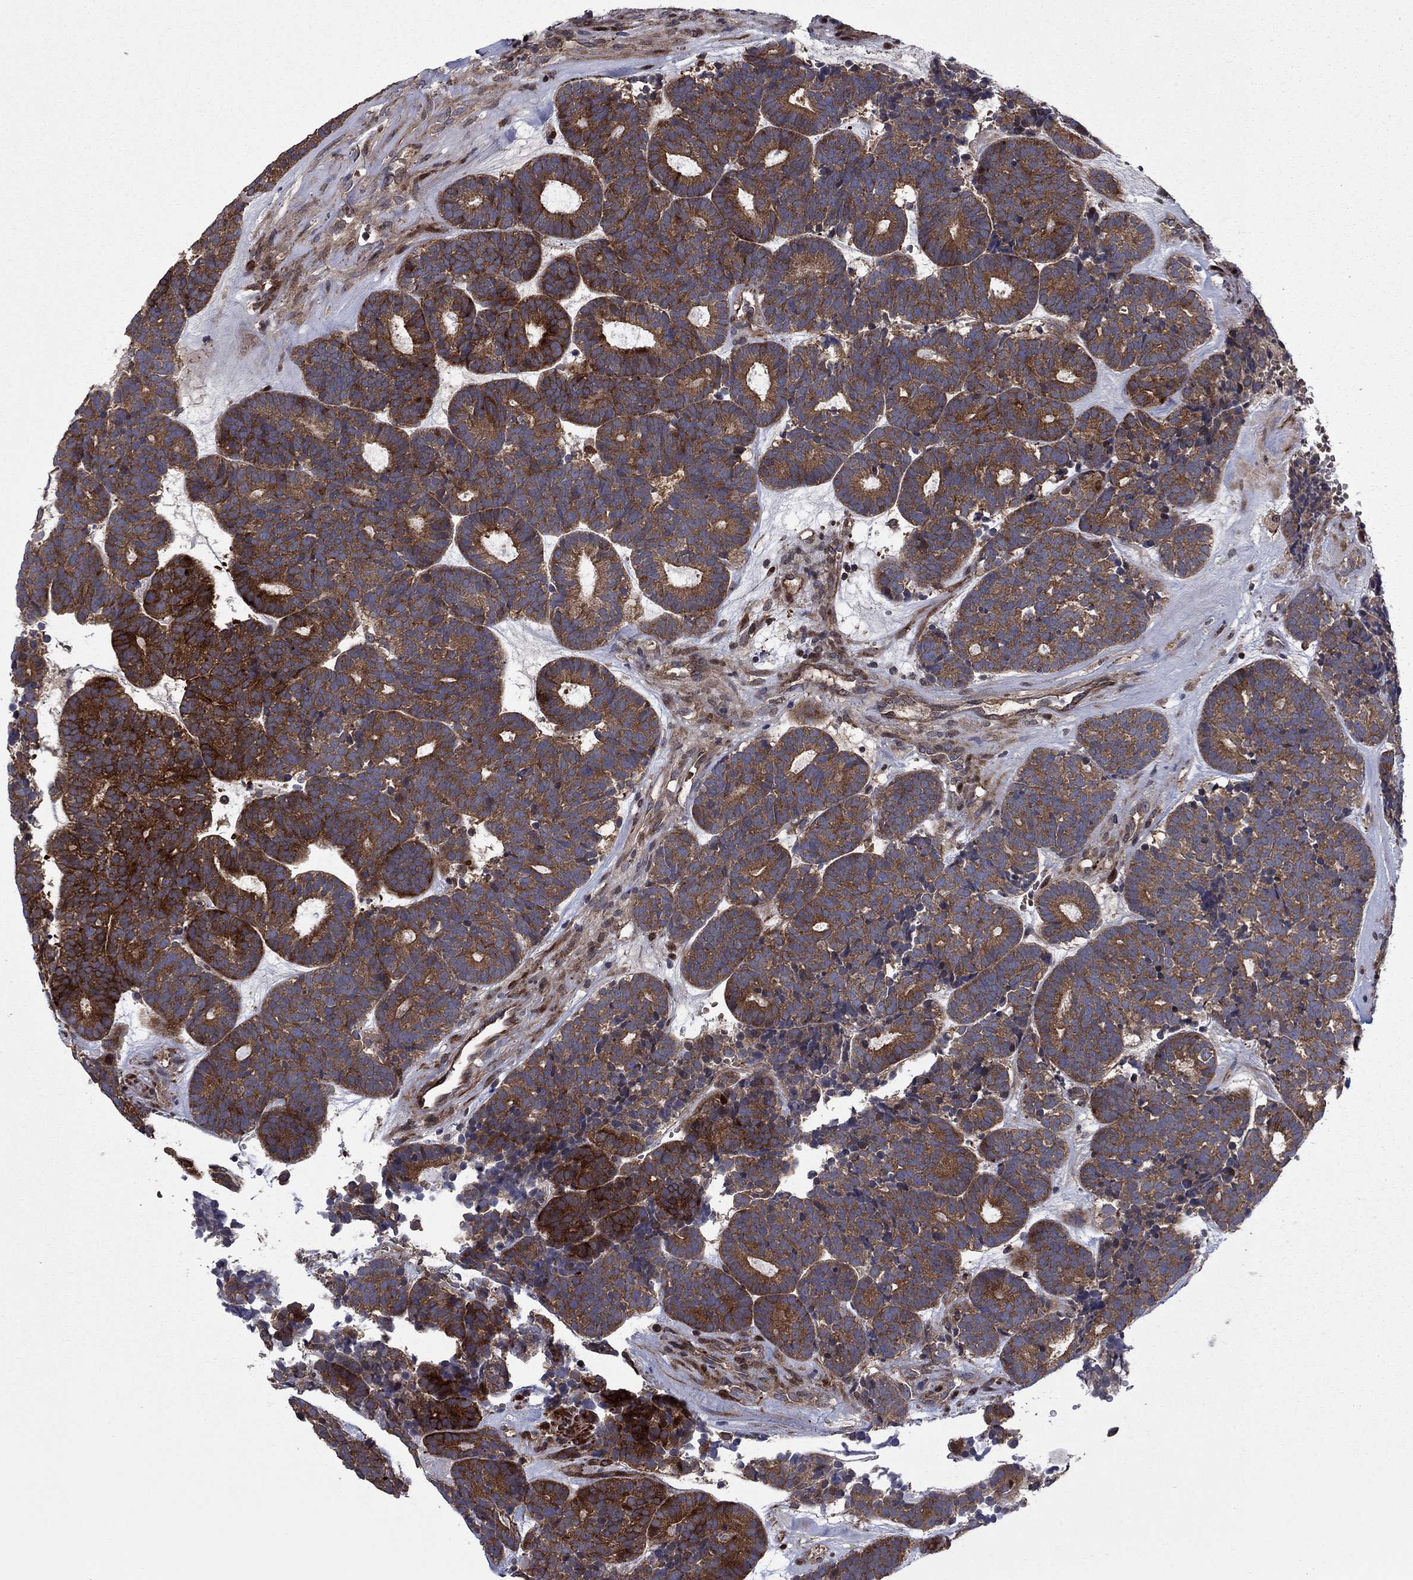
{"staining": {"intensity": "strong", "quantity": ">75%", "location": "cytoplasmic/membranous"}, "tissue": "head and neck cancer", "cell_type": "Tumor cells", "image_type": "cancer", "snomed": [{"axis": "morphology", "description": "Adenocarcinoma, NOS"}, {"axis": "topography", "description": "Head-Neck"}], "caption": "Head and neck cancer (adenocarcinoma) was stained to show a protein in brown. There is high levels of strong cytoplasmic/membranous positivity in approximately >75% of tumor cells. (Stains: DAB (3,3'-diaminobenzidine) in brown, nuclei in blue, Microscopy: brightfield microscopy at high magnification).", "gene": "HDAC4", "patient": {"sex": "female", "age": 81}}